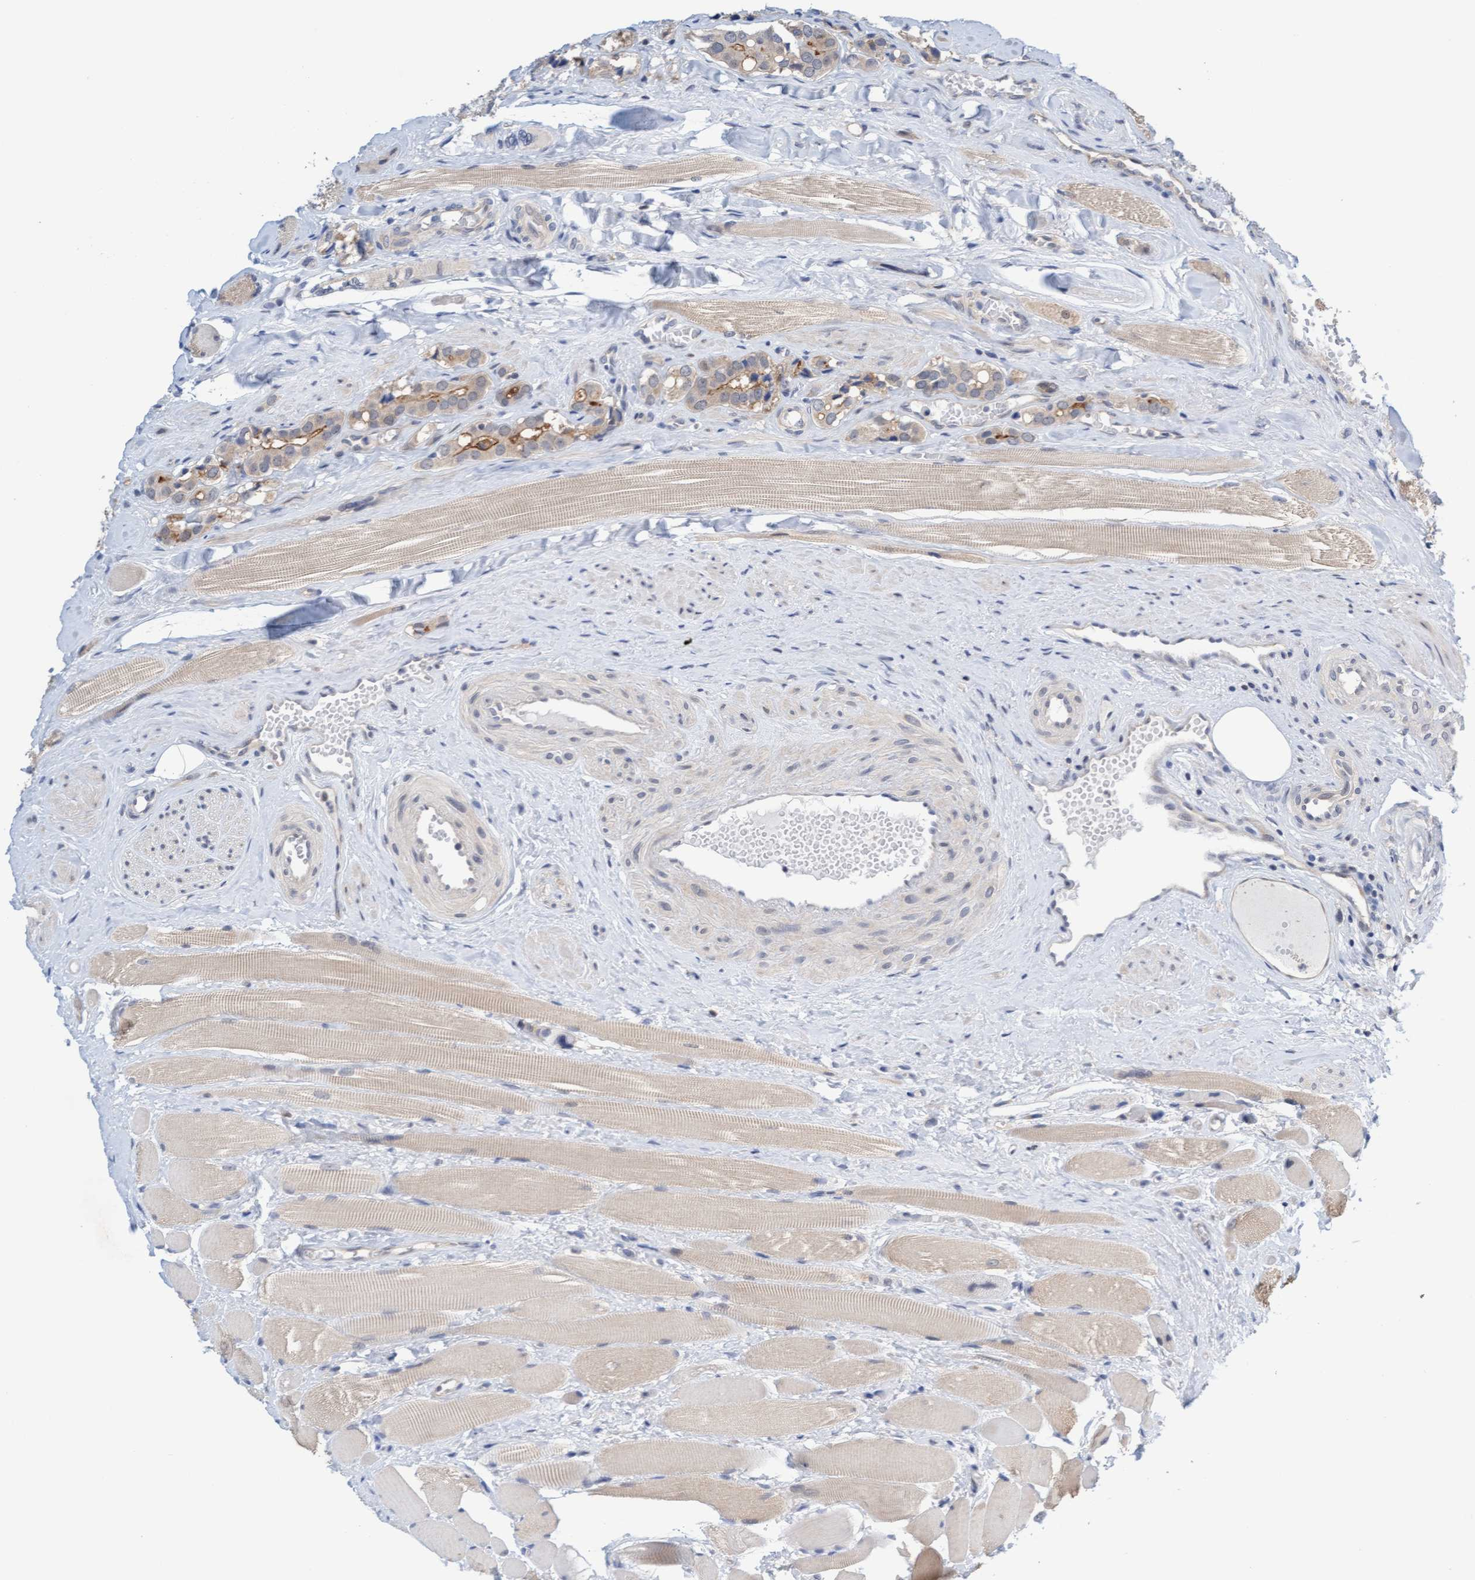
{"staining": {"intensity": "weak", "quantity": "25%-75%", "location": "cytoplasmic/membranous"}, "tissue": "prostate cancer", "cell_type": "Tumor cells", "image_type": "cancer", "snomed": [{"axis": "morphology", "description": "Adenocarcinoma, High grade"}, {"axis": "topography", "description": "Prostate"}], "caption": "Immunohistochemical staining of adenocarcinoma (high-grade) (prostate) shows weak cytoplasmic/membranous protein staining in approximately 25%-75% of tumor cells.", "gene": "AMZ2", "patient": {"sex": "male", "age": 52}}